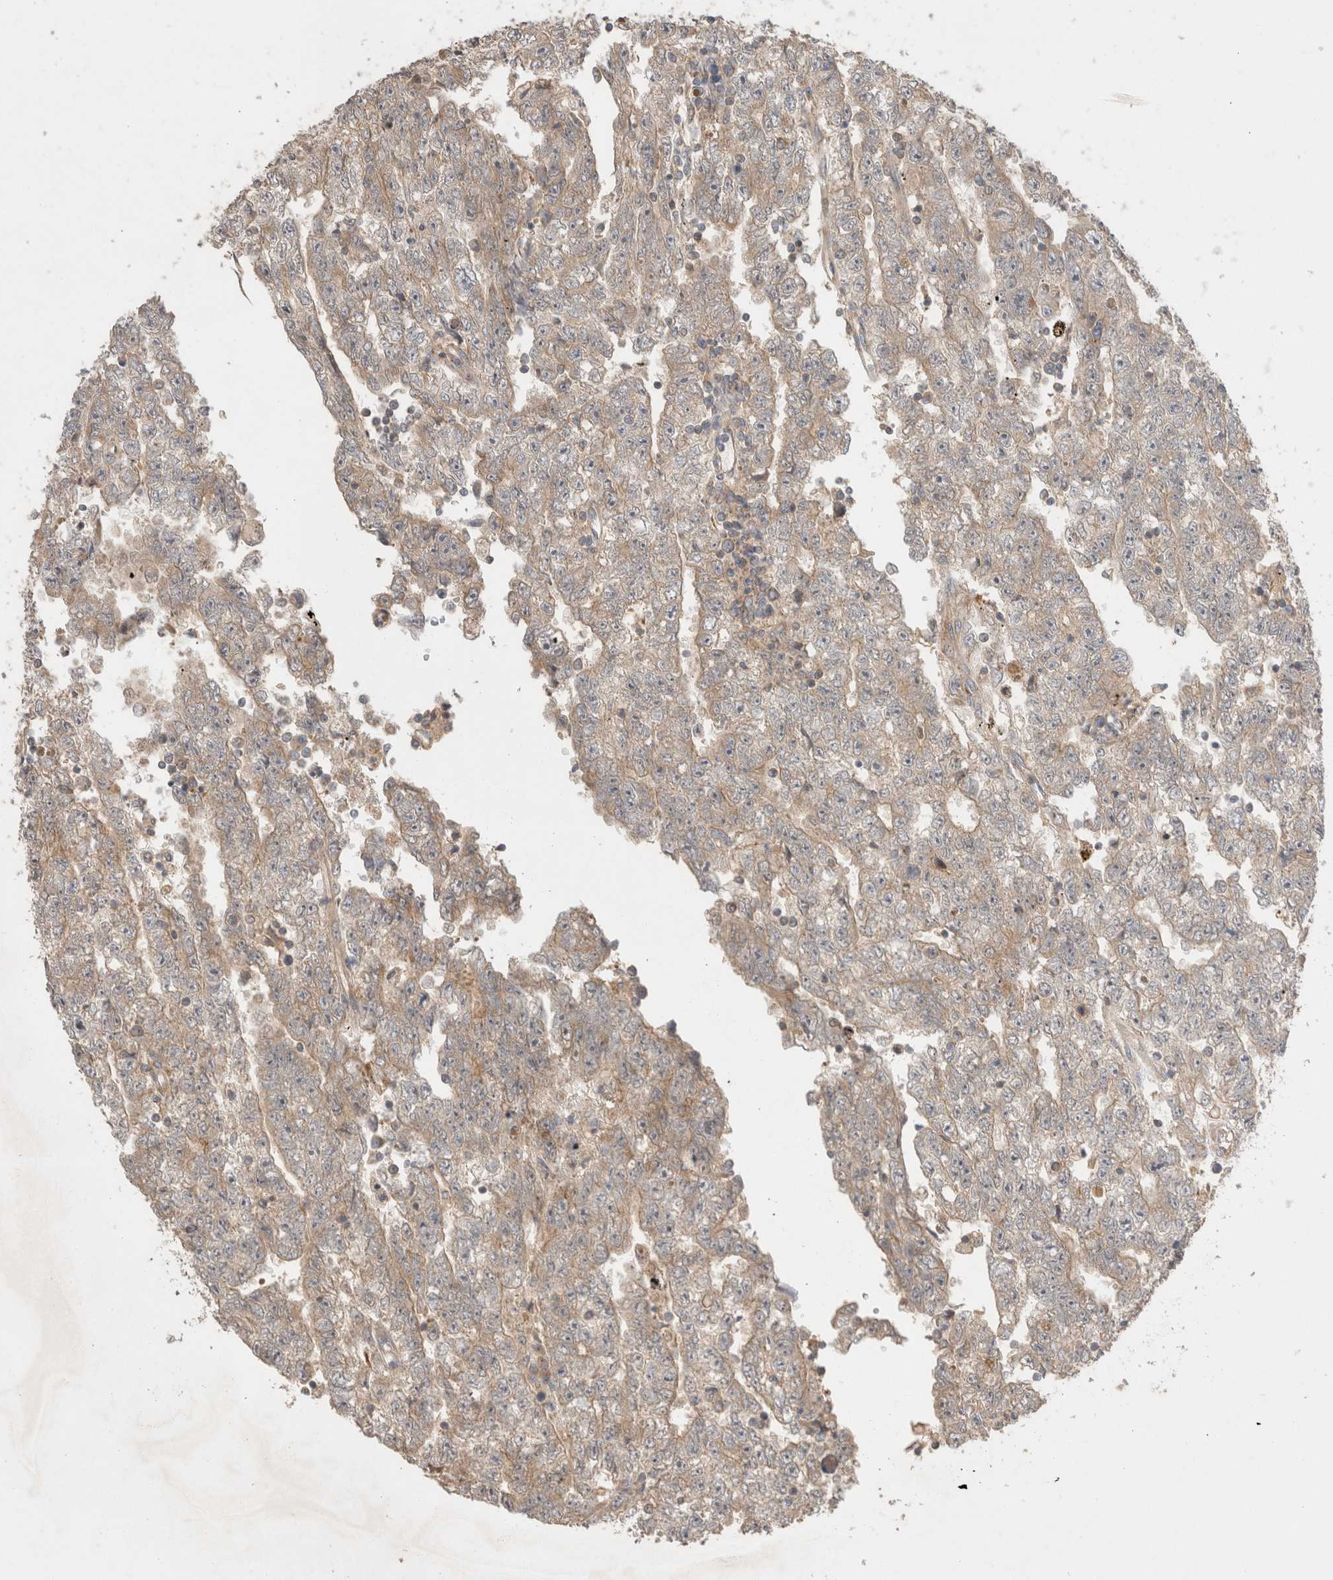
{"staining": {"intensity": "weak", "quantity": "25%-75%", "location": "cytoplasmic/membranous"}, "tissue": "testis cancer", "cell_type": "Tumor cells", "image_type": "cancer", "snomed": [{"axis": "morphology", "description": "Carcinoma, Embryonal, NOS"}, {"axis": "topography", "description": "Testis"}], "caption": "Testis cancer stained for a protein (brown) reveals weak cytoplasmic/membranous positive staining in approximately 25%-75% of tumor cells.", "gene": "SLC29A1", "patient": {"sex": "male", "age": 25}}